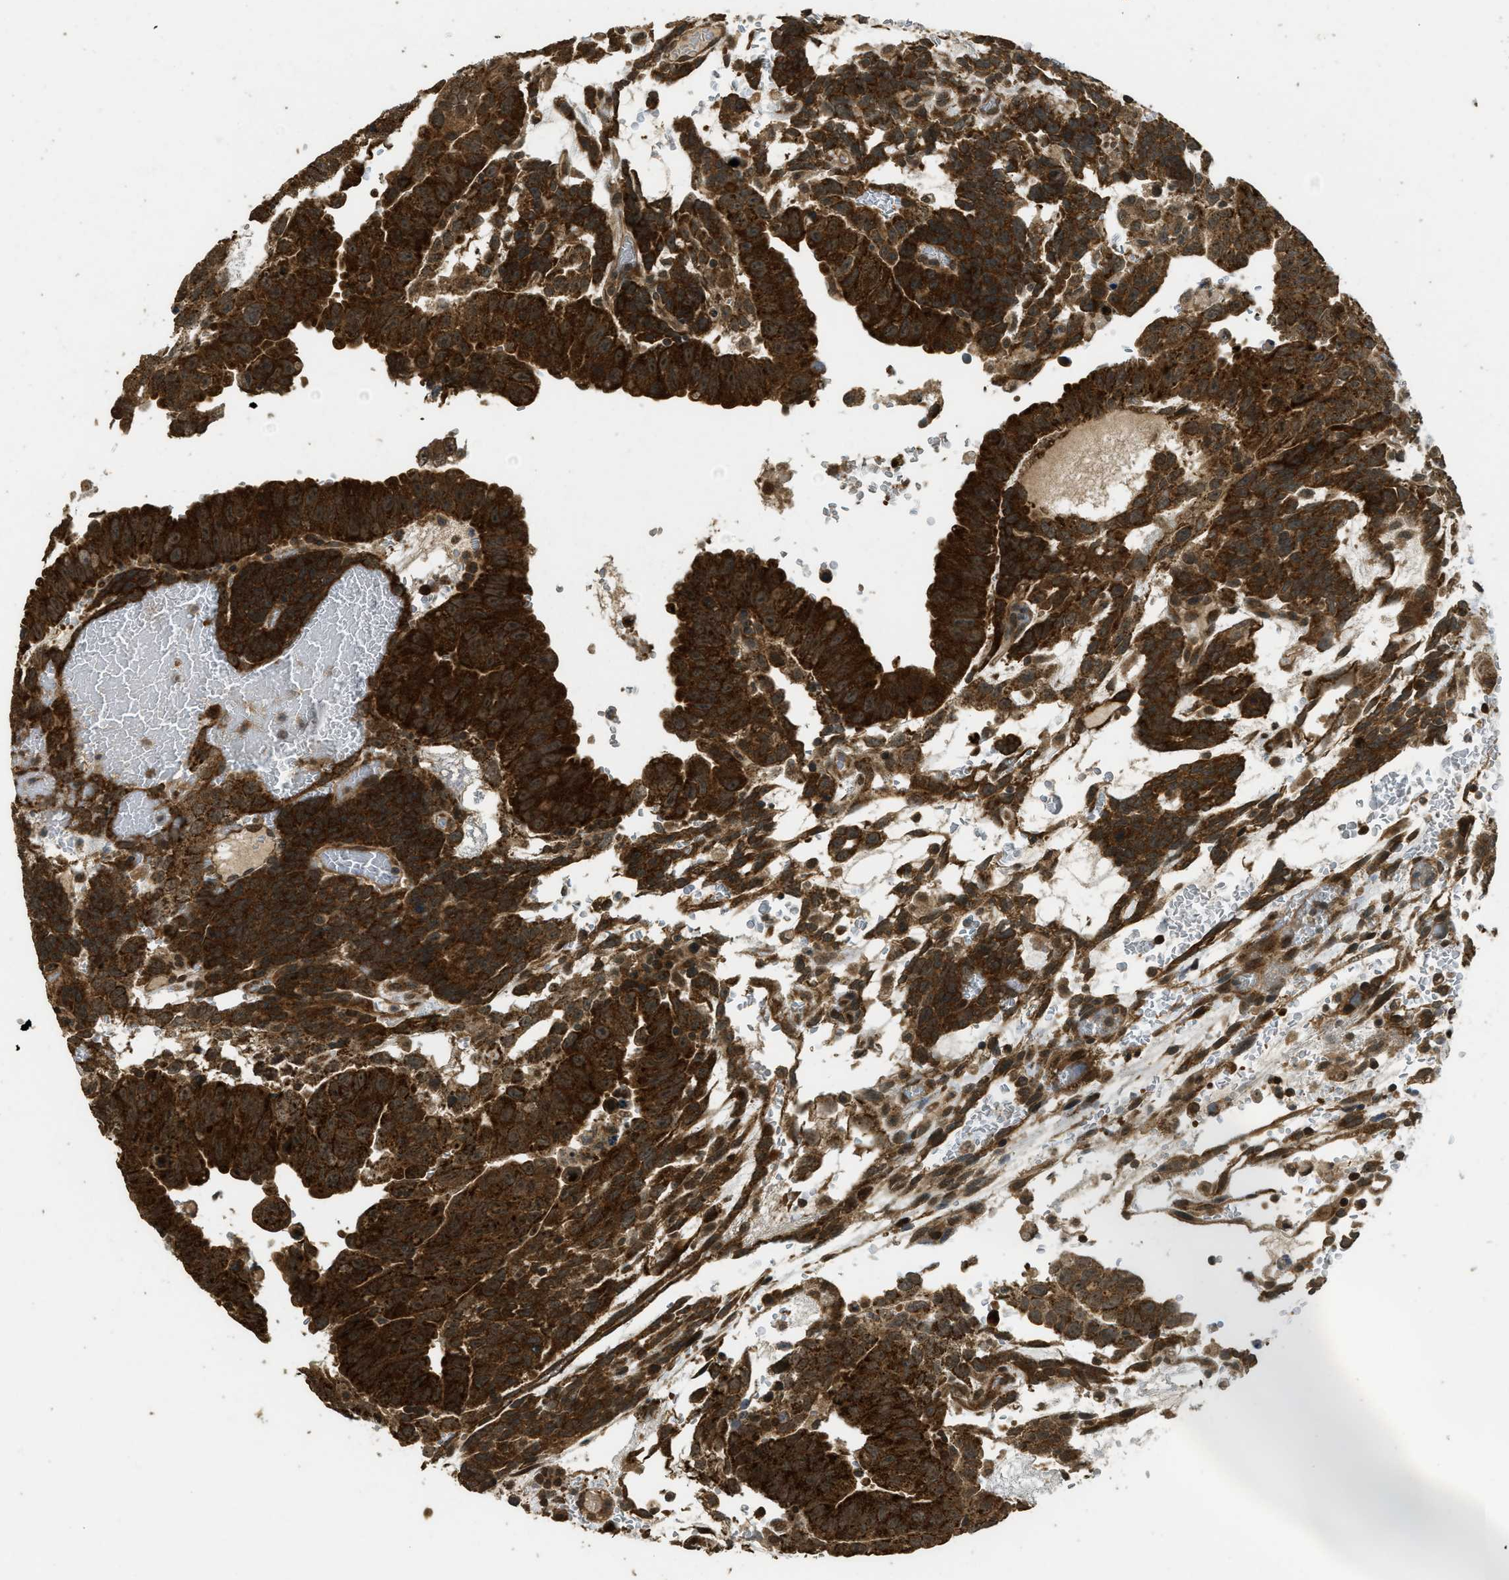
{"staining": {"intensity": "strong", "quantity": ">75%", "location": "cytoplasmic/membranous"}, "tissue": "testis cancer", "cell_type": "Tumor cells", "image_type": "cancer", "snomed": [{"axis": "morphology", "description": "Seminoma, NOS"}, {"axis": "morphology", "description": "Carcinoma, Embryonal, NOS"}, {"axis": "topography", "description": "Testis"}], "caption": "The histopathology image displays a brown stain indicating the presence of a protein in the cytoplasmic/membranous of tumor cells in embryonal carcinoma (testis). (Stains: DAB in brown, nuclei in blue, Microscopy: brightfield microscopy at high magnification).", "gene": "CTPS1", "patient": {"sex": "male", "age": 52}}